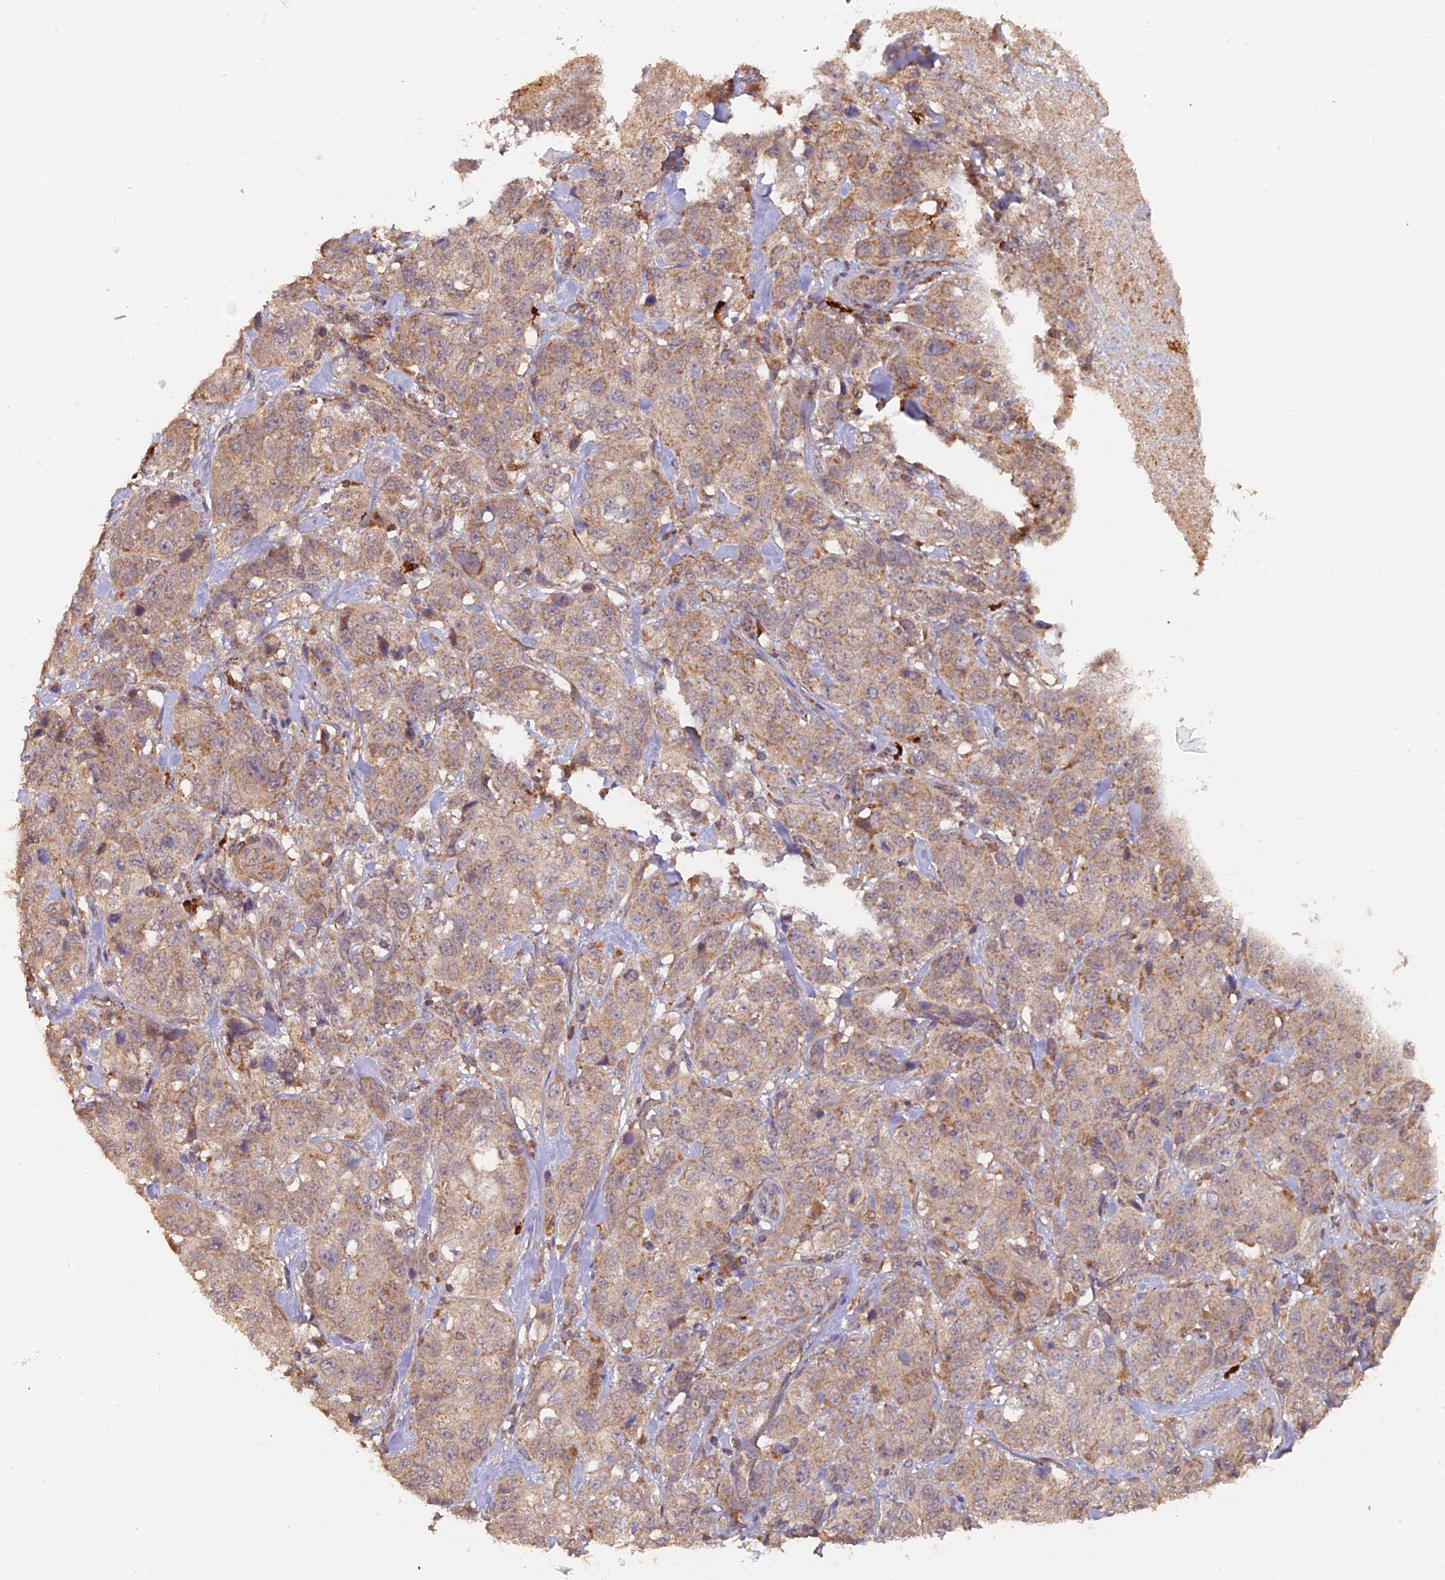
{"staining": {"intensity": "weak", "quantity": ">75%", "location": "cytoplasmic/membranous"}, "tissue": "stomach cancer", "cell_type": "Tumor cells", "image_type": "cancer", "snomed": [{"axis": "morphology", "description": "Adenocarcinoma, NOS"}, {"axis": "topography", "description": "Stomach"}], "caption": "A low amount of weak cytoplasmic/membranous expression is appreciated in approximately >75% of tumor cells in stomach cancer (adenocarcinoma) tissue.", "gene": "IFT22", "patient": {"sex": "male", "age": 48}}